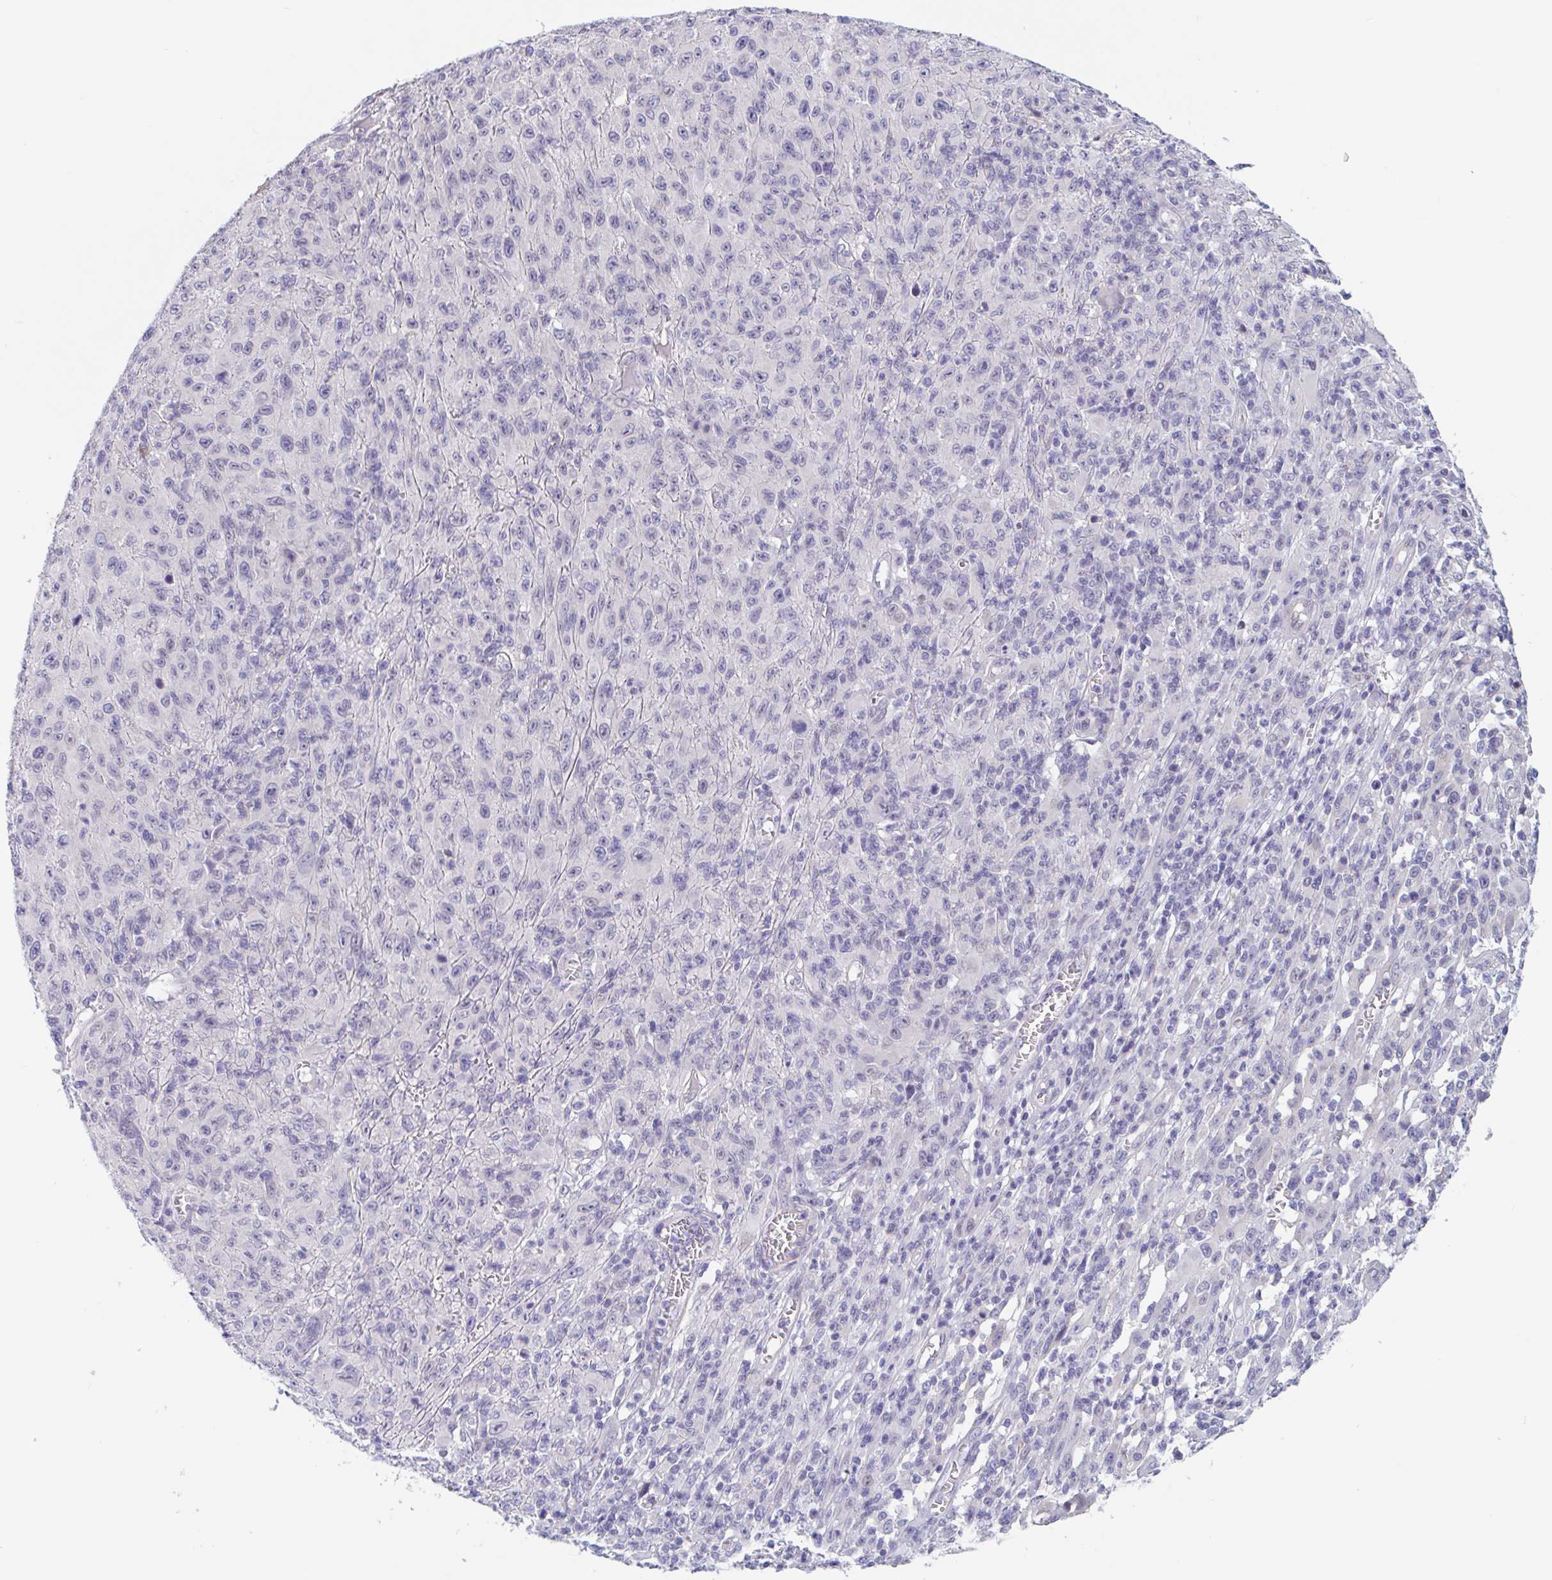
{"staining": {"intensity": "negative", "quantity": "none", "location": "none"}, "tissue": "melanoma", "cell_type": "Tumor cells", "image_type": "cancer", "snomed": [{"axis": "morphology", "description": "Malignant melanoma, NOS"}, {"axis": "topography", "description": "Skin"}], "caption": "Micrograph shows no protein positivity in tumor cells of malignant melanoma tissue. The staining was performed using DAB to visualize the protein expression in brown, while the nuclei were stained in blue with hematoxylin (Magnification: 20x).", "gene": "UNKL", "patient": {"sex": "male", "age": 46}}